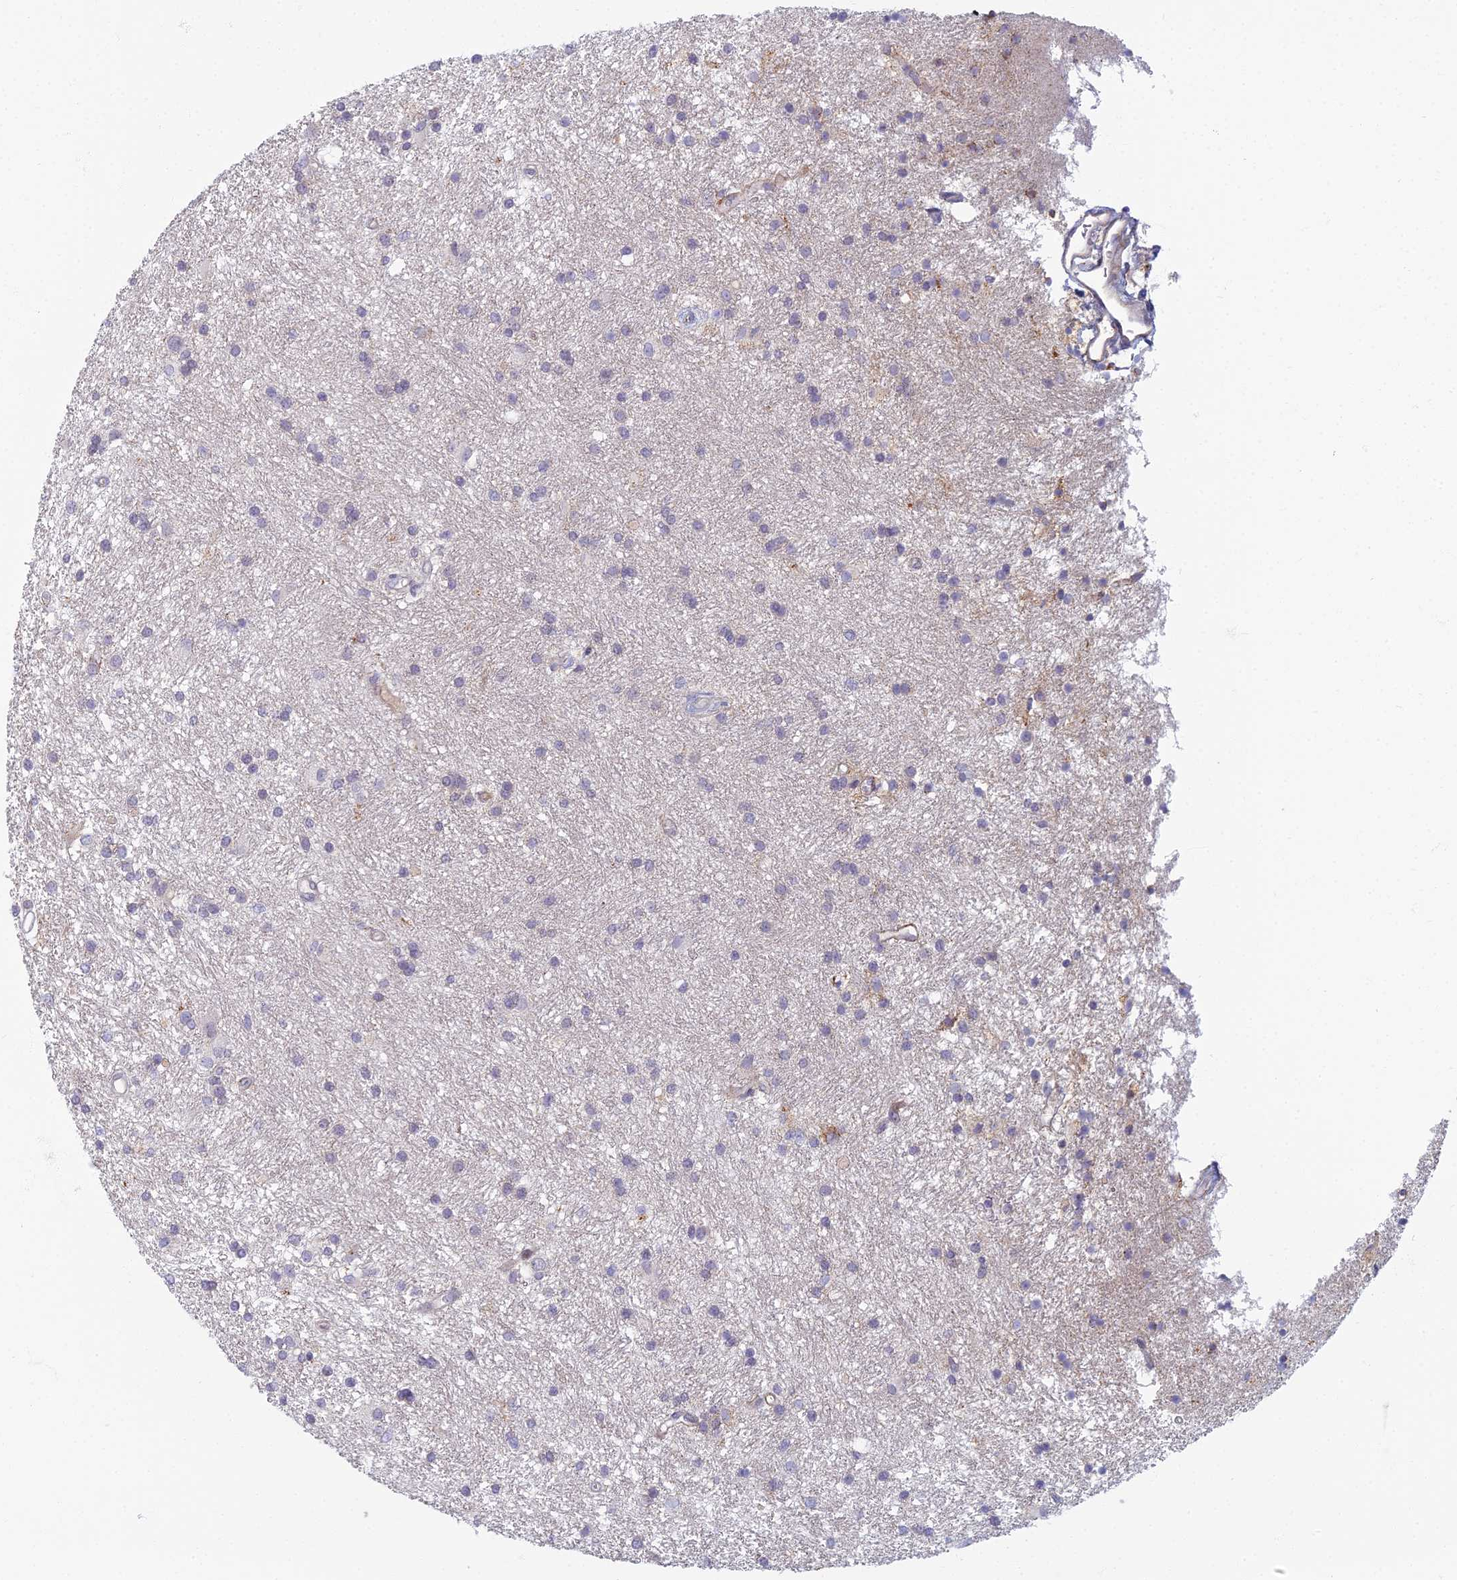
{"staining": {"intensity": "negative", "quantity": "none", "location": "none"}, "tissue": "glioma", "cell_type": "Tumor cells", "image_type": "cancer", "snomed": [{"axis": "morphology", "description": "Glioma, malignant, High grade"}, {"axis": "topography", "description": "Brain"}], "caption": "Tumor cells show no significant positivity in high-grade glioma (malignant). Brightfield microscopy of IHC stained with DAB (3,3'-diaminobenzidine) (brown) and hematoxylin (blue), captured at high magnification.", "gene": "CHMP4B", "patient": {"sex": "male", "age": 77}}